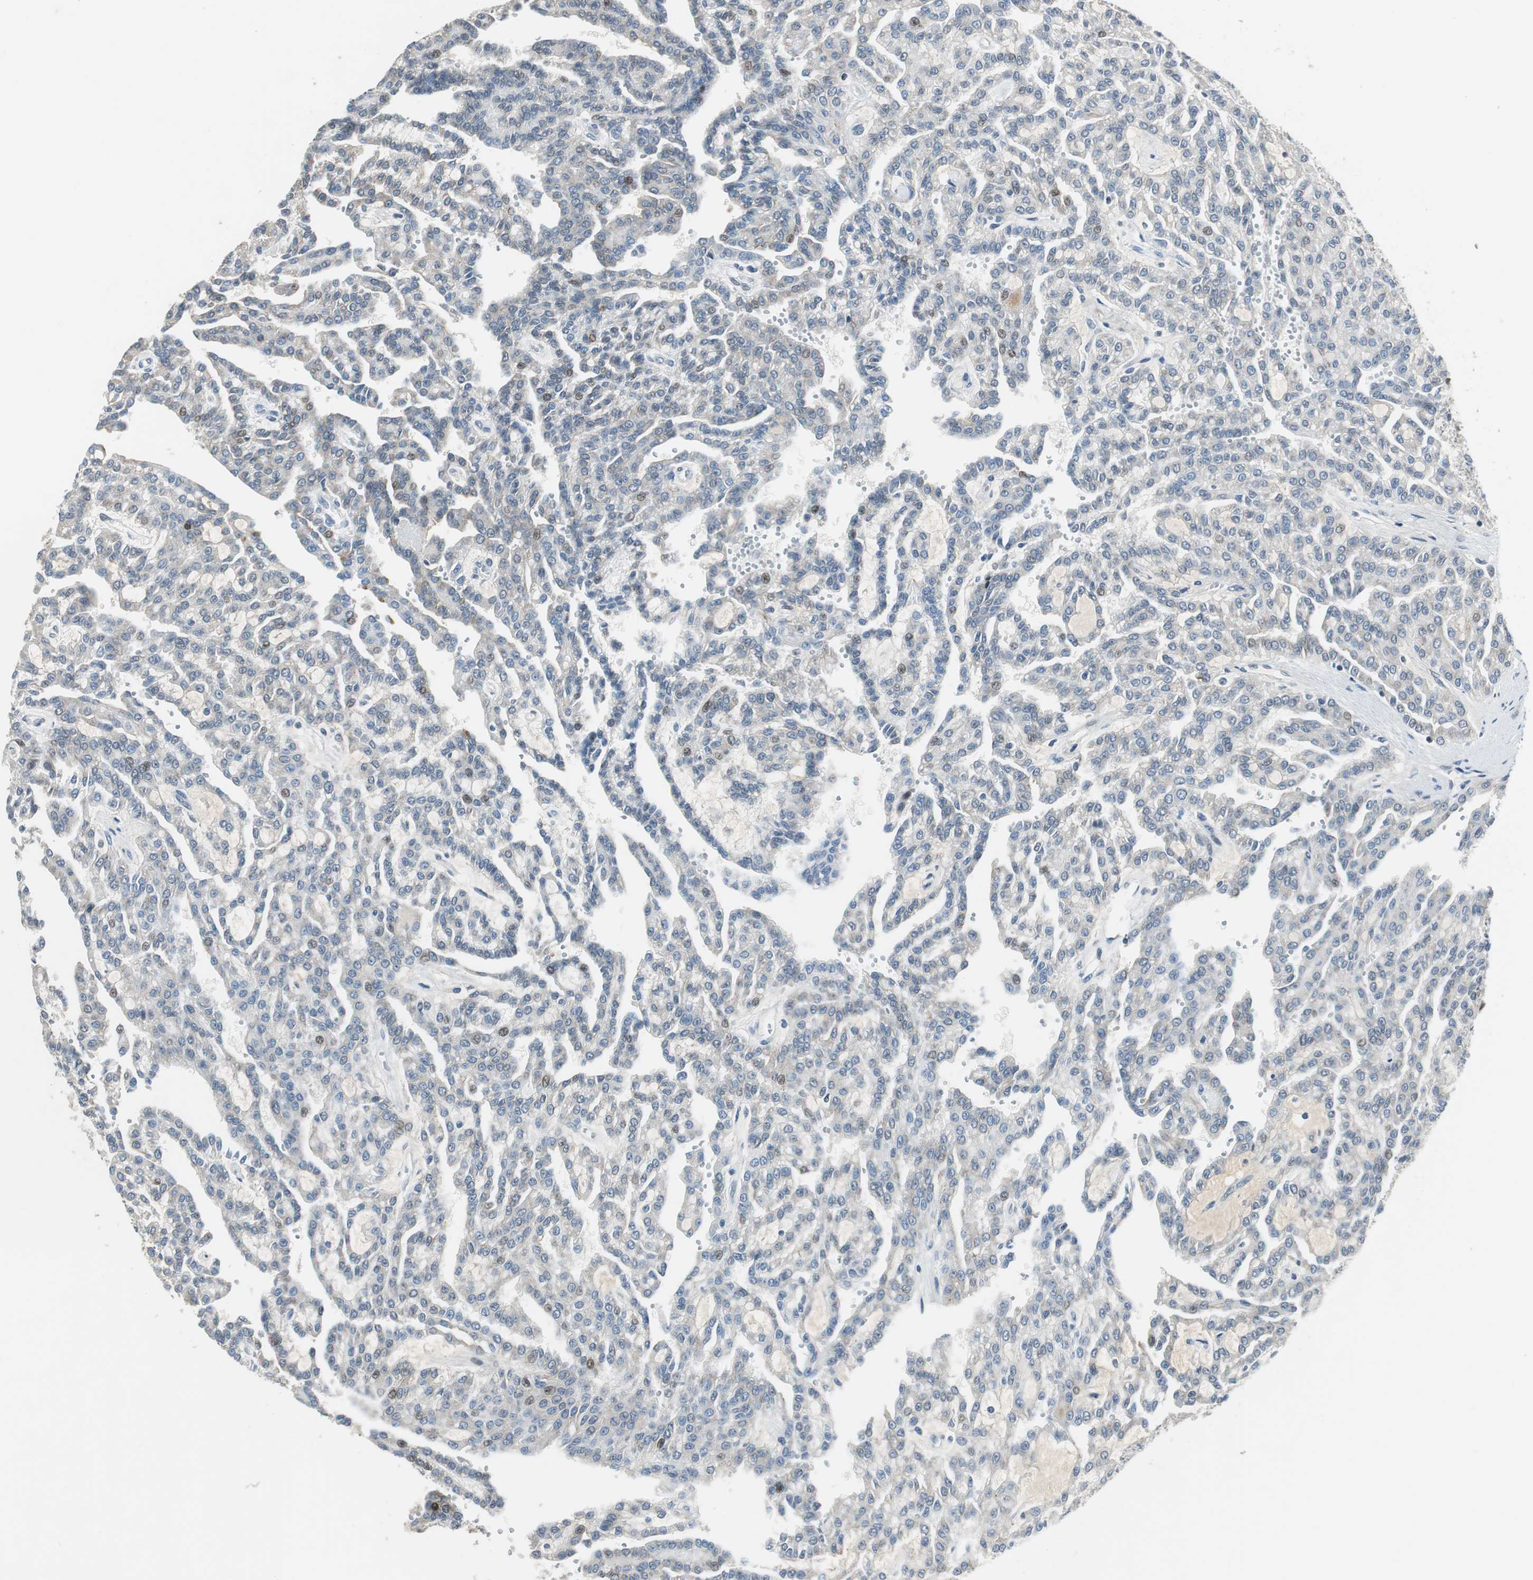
{"staining": {"intensity": "moderate", "quantity": "<25%", "location": "nuclear"}, "tissue": "renal cancer", "cell_type": "Tumor cells", "image_type": "cancer", "snomed": [{"axis": "morphology", "description": "Adenocarcinoma, NOS"}, {"axis": "topography", "description": "Kidney"}], "caption": "Immunohistochemical staining of human adenocarcinoma (renal) exhibits low levels of moderate nuclear expression in about <25% of tumor cells.", "gene": "AJUBA", "patient": {"sex": "male", "age": 63}}